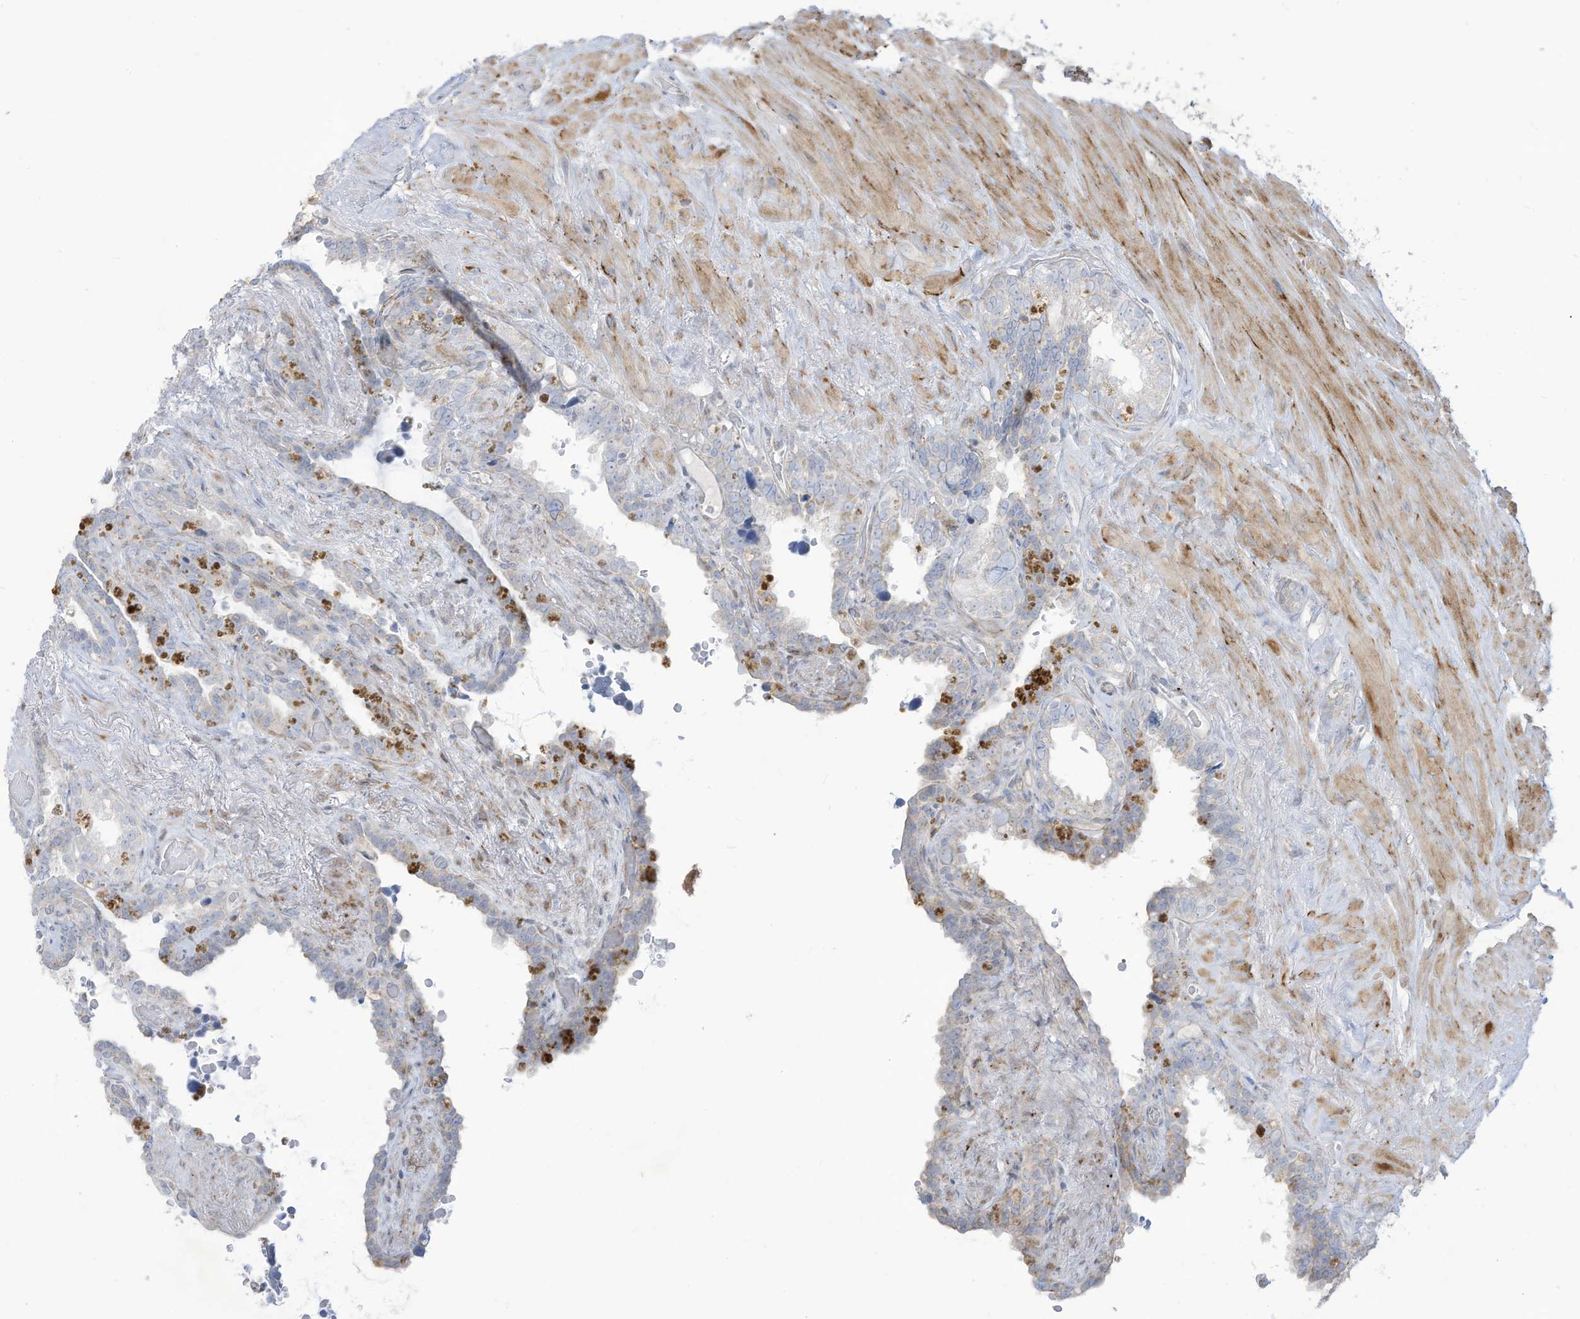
{"staining": {"intensity": "negative", "quantity": "none", "location": "none"}, "tissue": "seminal vesicle", "cell_type": "Glandular cells", "image_type": "normal", "snomed": [{"axis": "morphology", "description": "Normal tissue, NOS"}, {"axis": "topography", "description": "Seminal veicle"}], "caption": "High power microscopy micrograph of an IHC micrograph of normal seminal vesicle, revealing no significant staining in glandular cells. The staining is performed using DAB (3,3'-diaminobenzidine) brown chromogen with nuclei counter-stained in using hematoxylin.", "gene": "THNSL2", "patient": {"sex": "male", "age": 80}}